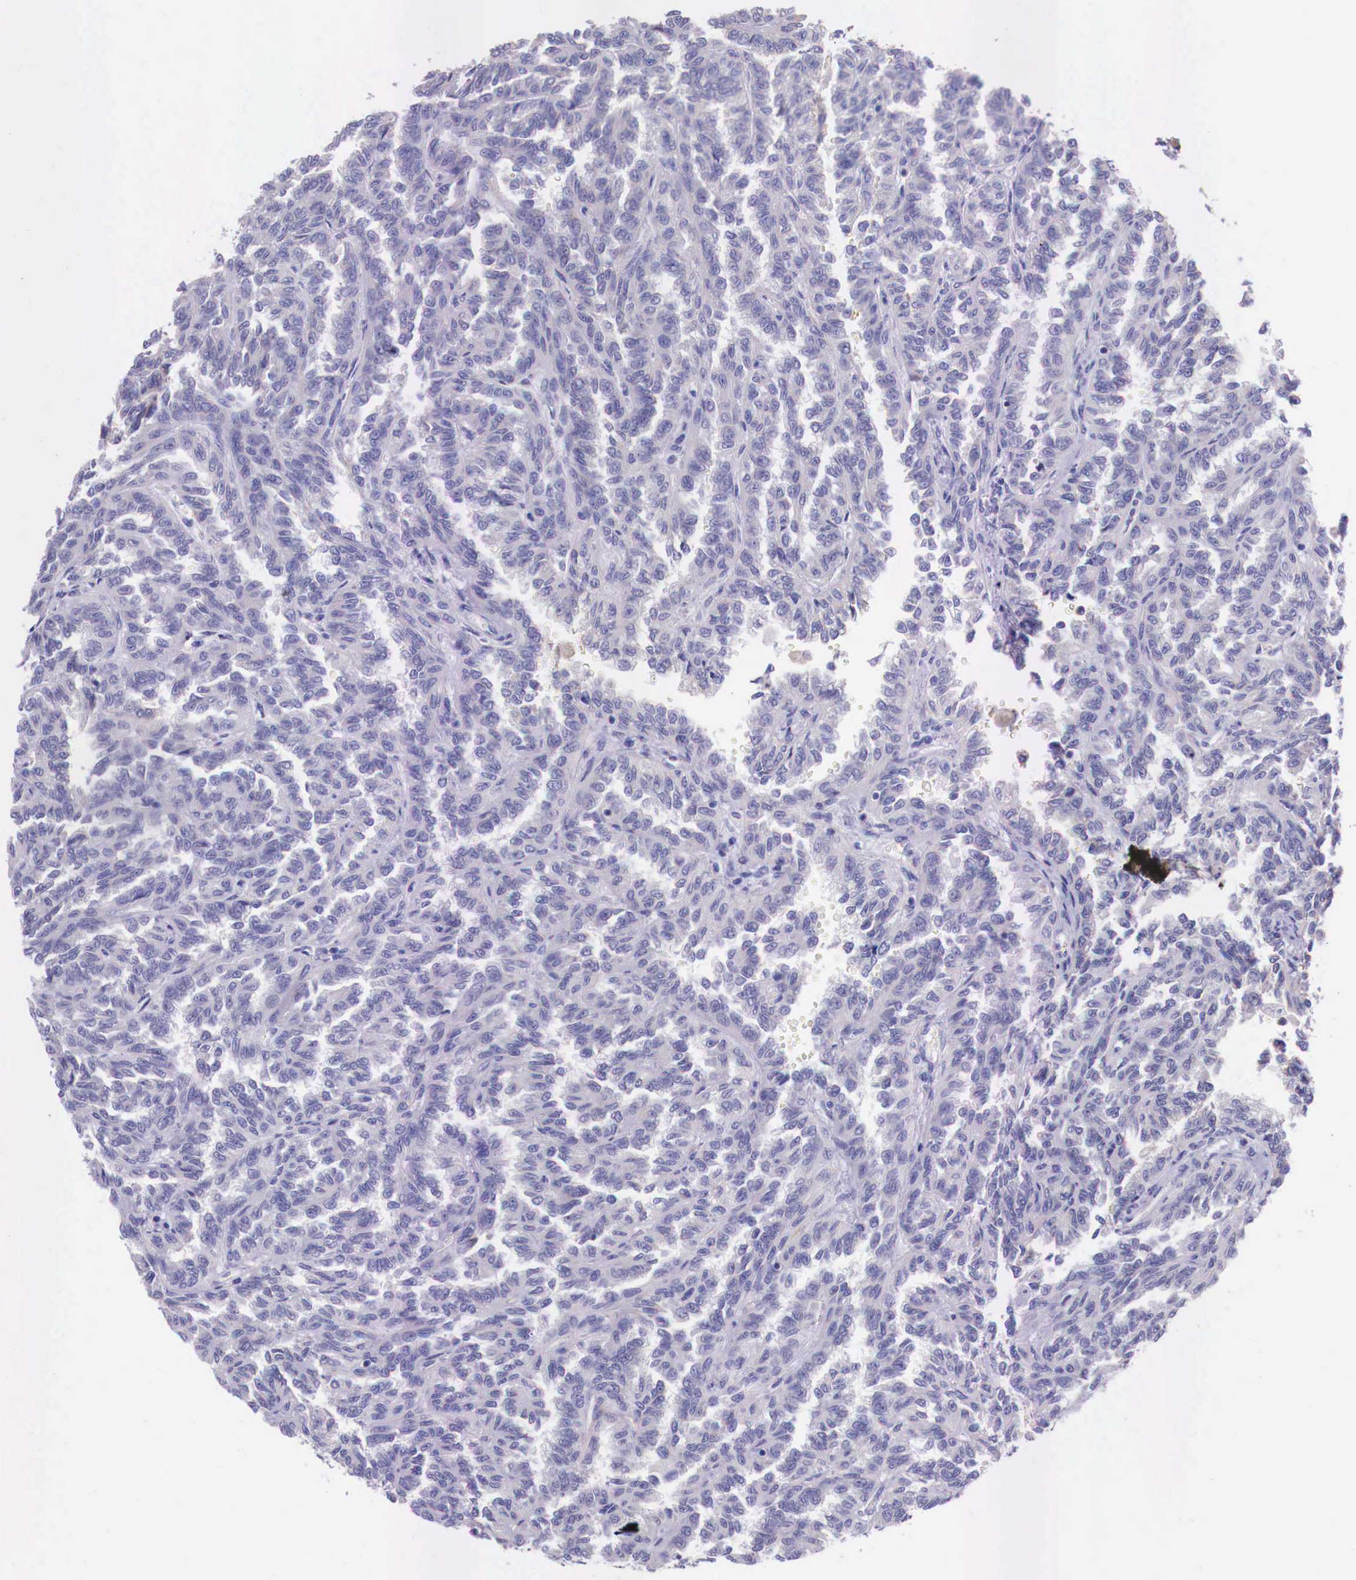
{"staining": {"intensity": "negative", "quantity": "none", "location": "none"}, "tissue": "renal cancer", "cell_type": "Tumor cells", "image_type": "cancer", "snomed": [{"axis": "morphology", "description": "Inflammation, NOS"}, {"axis": "morphology", "description": "Adenocarcinoma, NOS"}, {"axis": "topography", "description": "Kidney"}], "caption": "The histopathology image demonstrates no staining of tumor cells in renal cancer.", "gene": "GRIPAP1", "patient": {"sex": "male", "age": 68}}